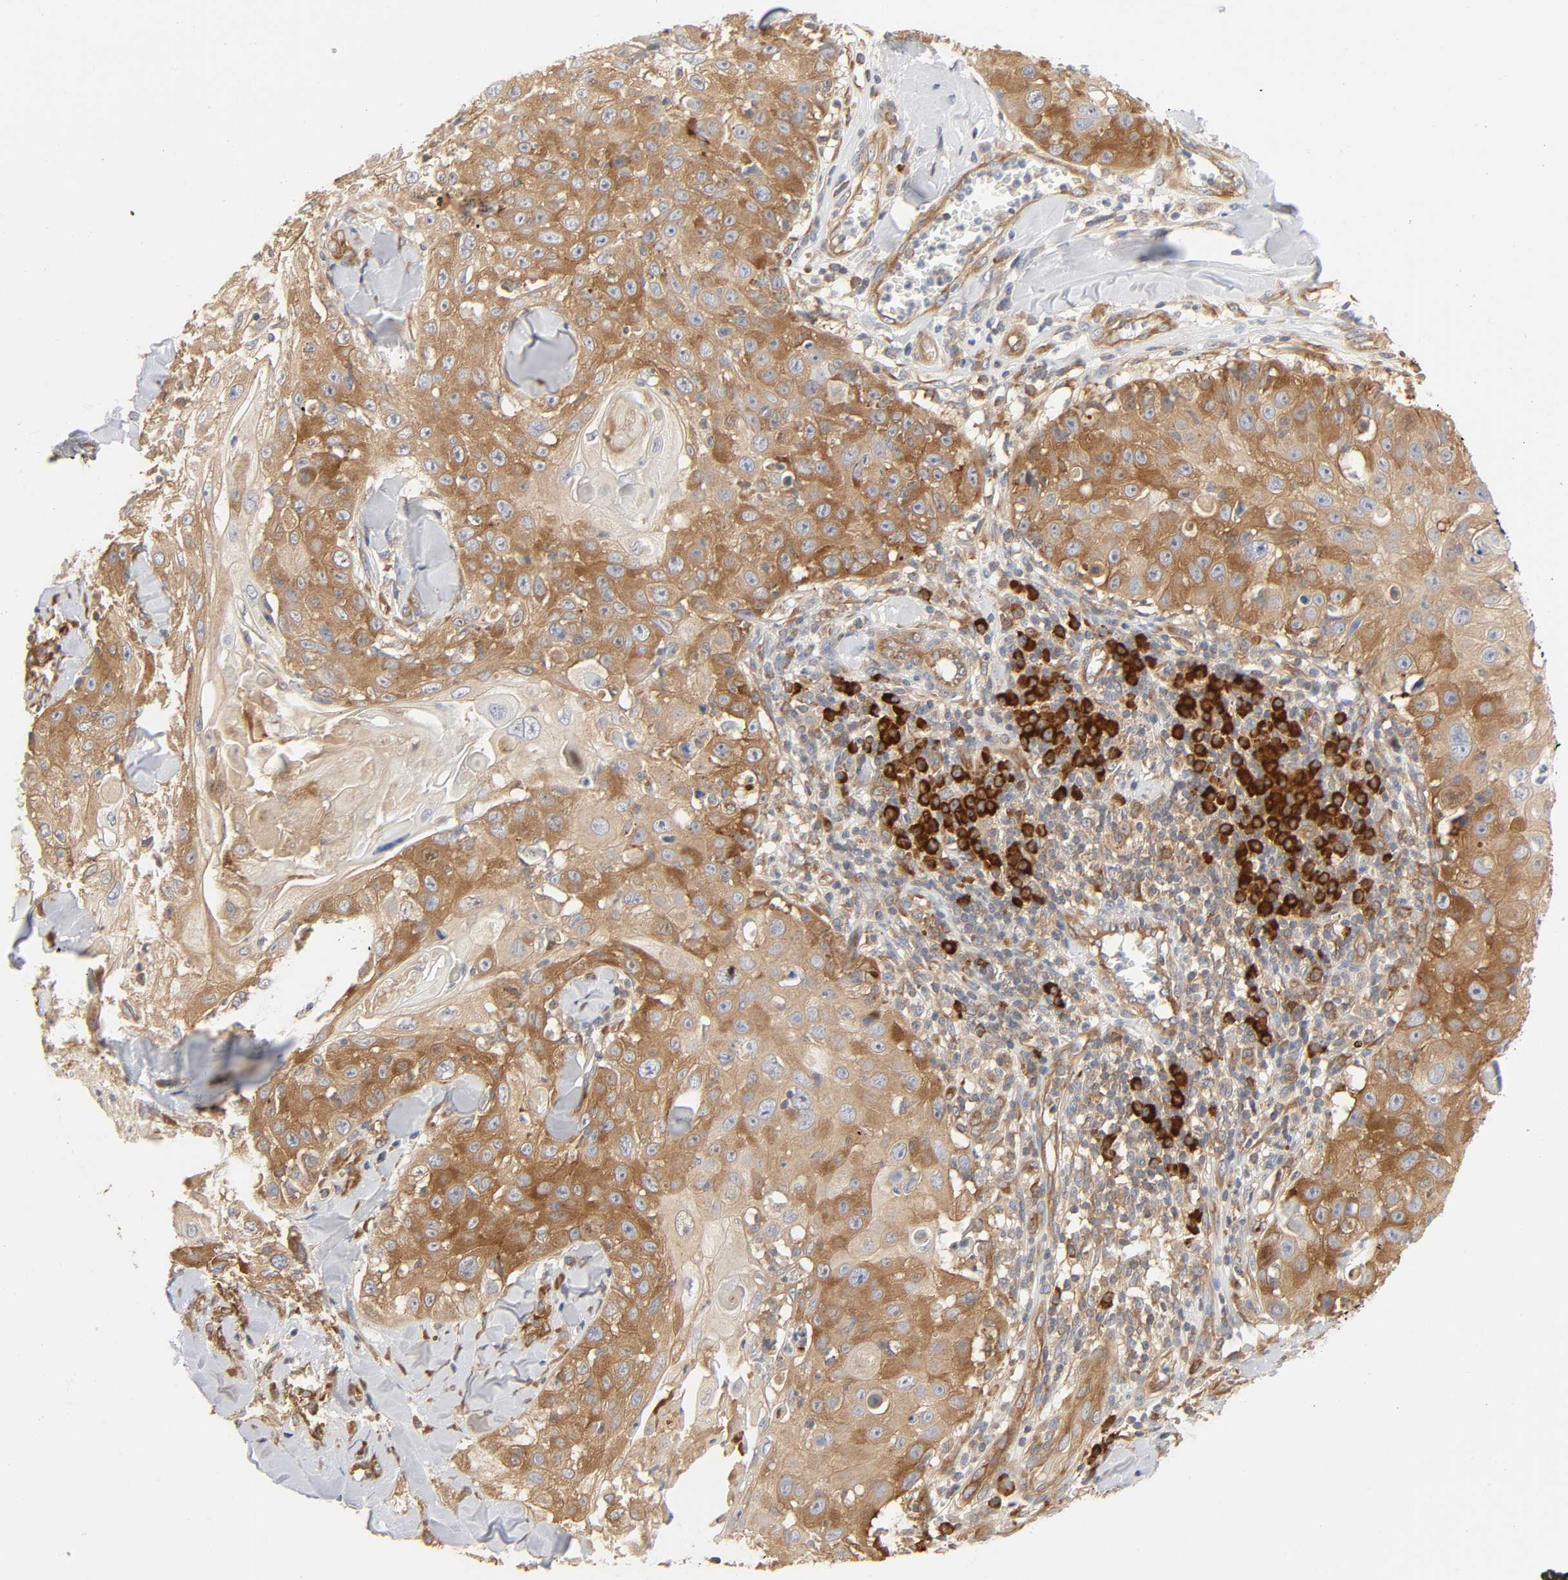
{"staining": {"intensity": "moderate", "quantity": ">75%", "location": "cytoplasmic/membranous"}, "tissue": "skin cancer", "cell_type": "Tumor cells", "image_type": "cancer", "snomed": [{"axis": "morphology", "description": "Squamous cell carcinoma, NOS"}, {"axis": "topography", "description": "Skin"}], "caption": "This is an image of IHC staining of skin cancer (squamous cell carcinoma), which shows moderate staining in the cytoplasmic/membranous of tumor cells.", "gene": "SCHIP1", "patient": {"sex": "male", "age": 86}}